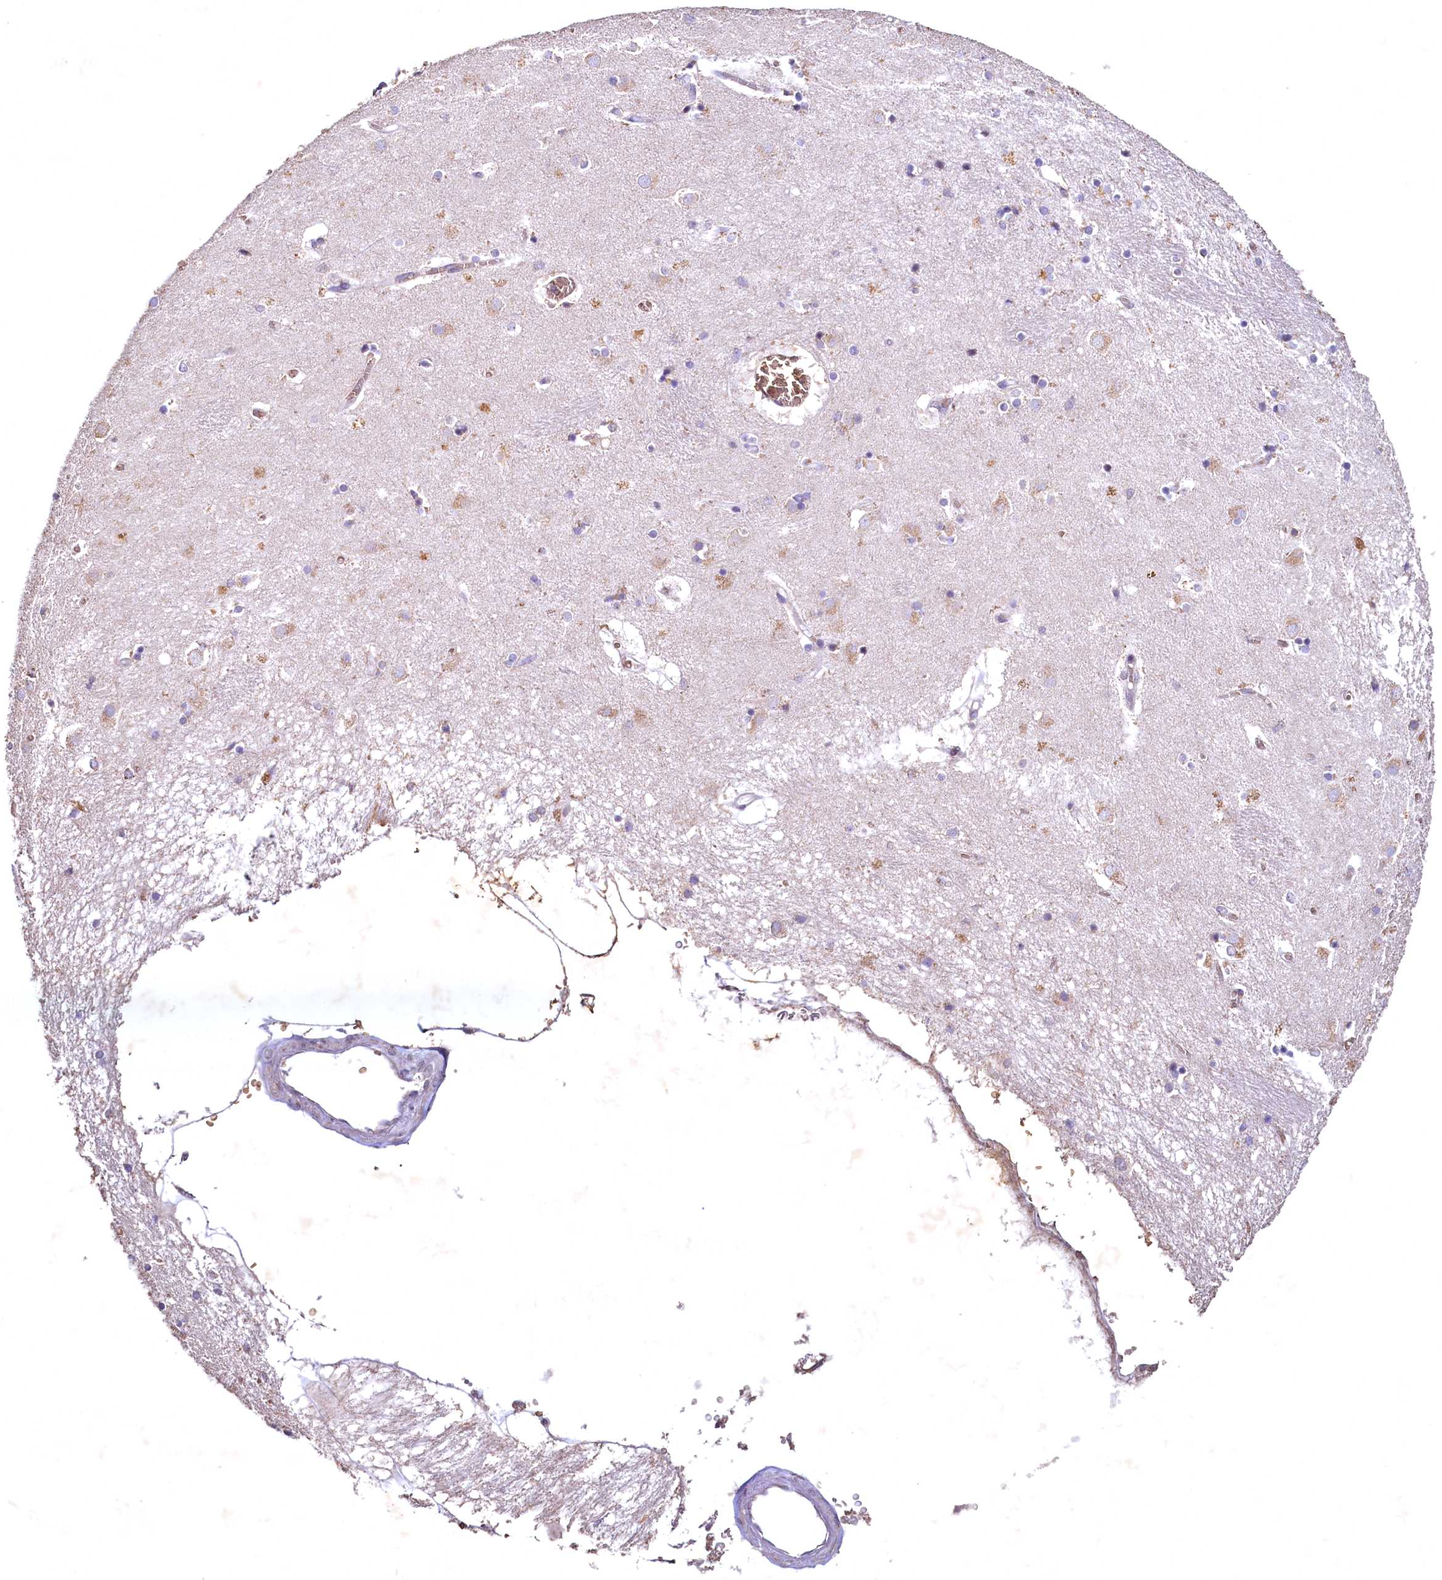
{"staining": {"intensity": "negative", "quantity": "none", "location": "none"}, "tissue": "caudate", "cell_type": "Glial cells", "image_type": "normal", "snomed": [{"axis": "morphology", "description": "Normal tissue, NOS"}, {"axis": "topography", "description": "Lateral ventricle wall"}], "caption": "Immunohistochemistry (IHC) image of normal caudate stained for a protein (brown), which shows no positivity in glial cells. (DAB (3,3'-diaminobenzidine) immunohistochemistry (IHC), high magnification).", "gene": "SPTA1", "patient": {"sex": "male", "age": 70}}